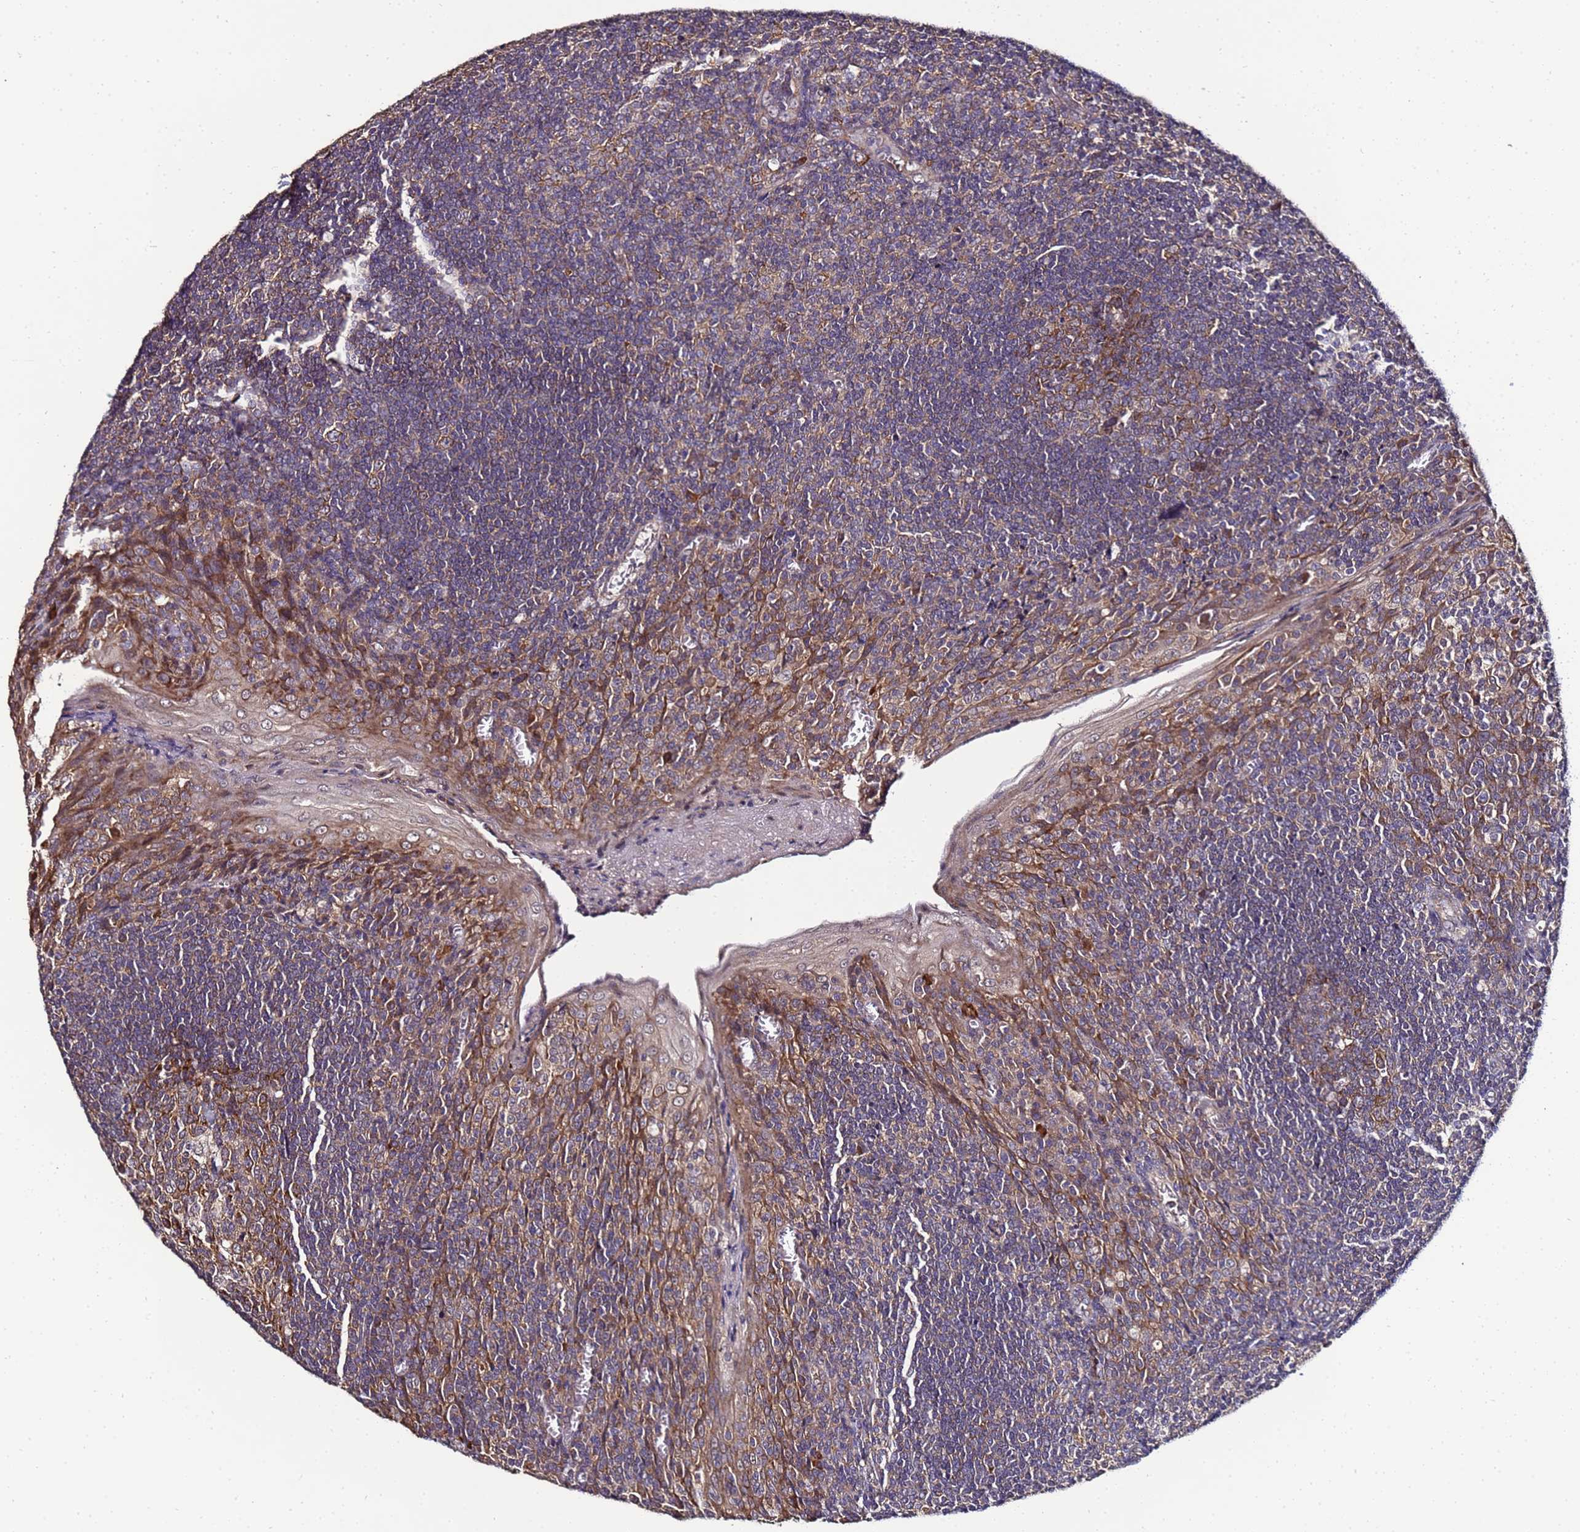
{"staining": {"intensity": "moderate", "quantity": "25%-75%", "location": "cytoplasmic/membranous"}, "tissue": "tonsil", "cell_type": "Germinal center cells", "image_type": "normal", "snomed": [{"axis": "morphology", "description": "Normal tissue, NOS"}, {"axis": "topography", "description": "Tonsil"}], "caption": "Protein staining of benign tonsil exhibits moderate cytoplasmic/membranous positivity in approximately 25%-75% of germinal center cells. (DAB (3,3'-diaminobenzidine) = brown stain, brightfield microscopy at high magnification).", "gene": "ANKRD17", "patient": {"sex": "male", "age": 27}}